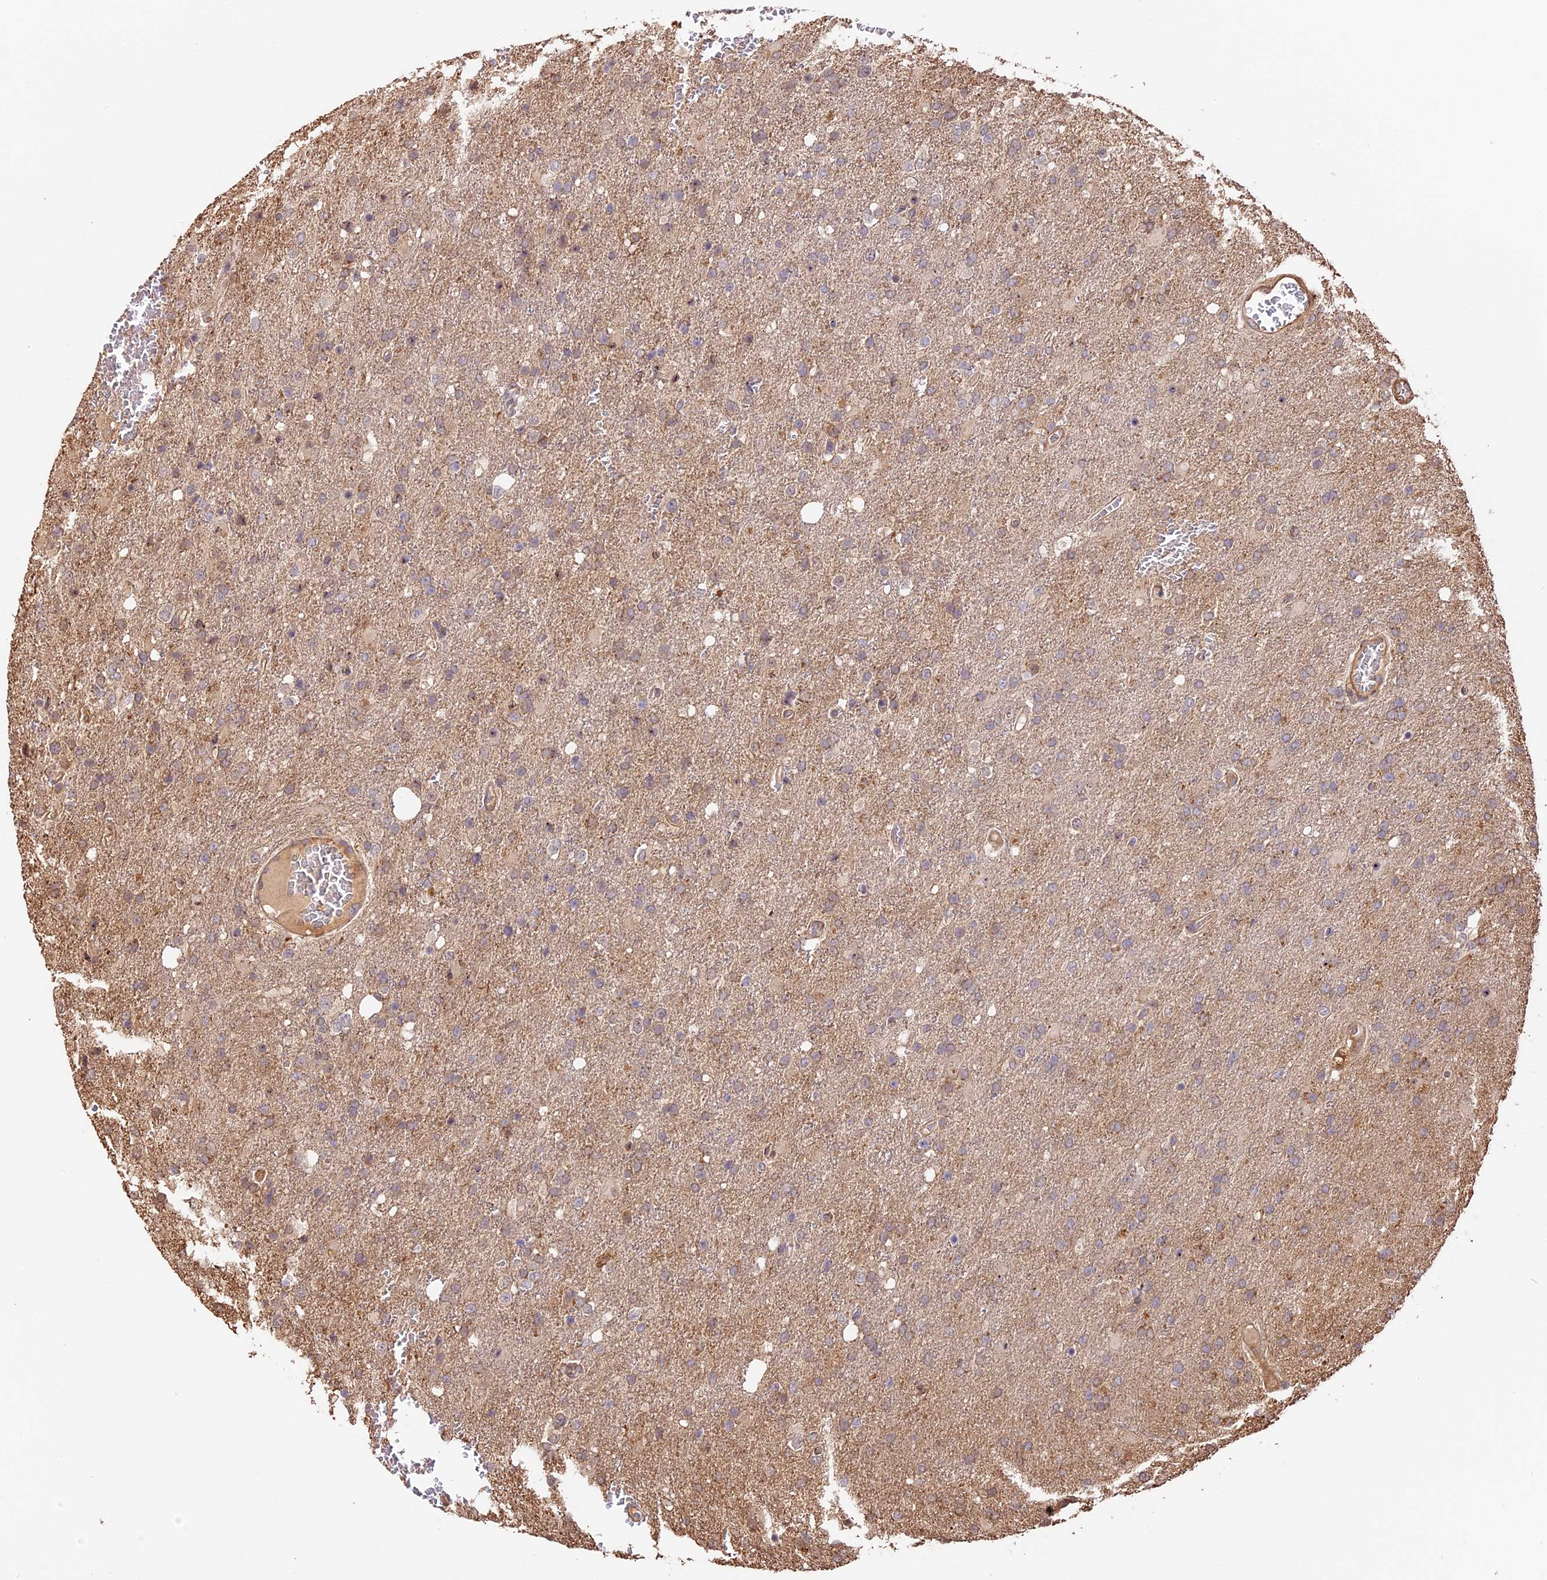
{"staining": {"intensity": "negative", "quantity": "none", "location": "none"}, "tissue": "glioma", "cell_type": "Tumor cells", "image_type": "cancer", "snomed": [{"axis": "morphology", "description": "Glioma, malignant, High grade"}, {"axis": "topography", "description": "Brain"}], "caption": "Tumor cells show no significant expression in glioma.", "gene": "PPP1R37", "patient": {"sex": "female", "age": 74}}